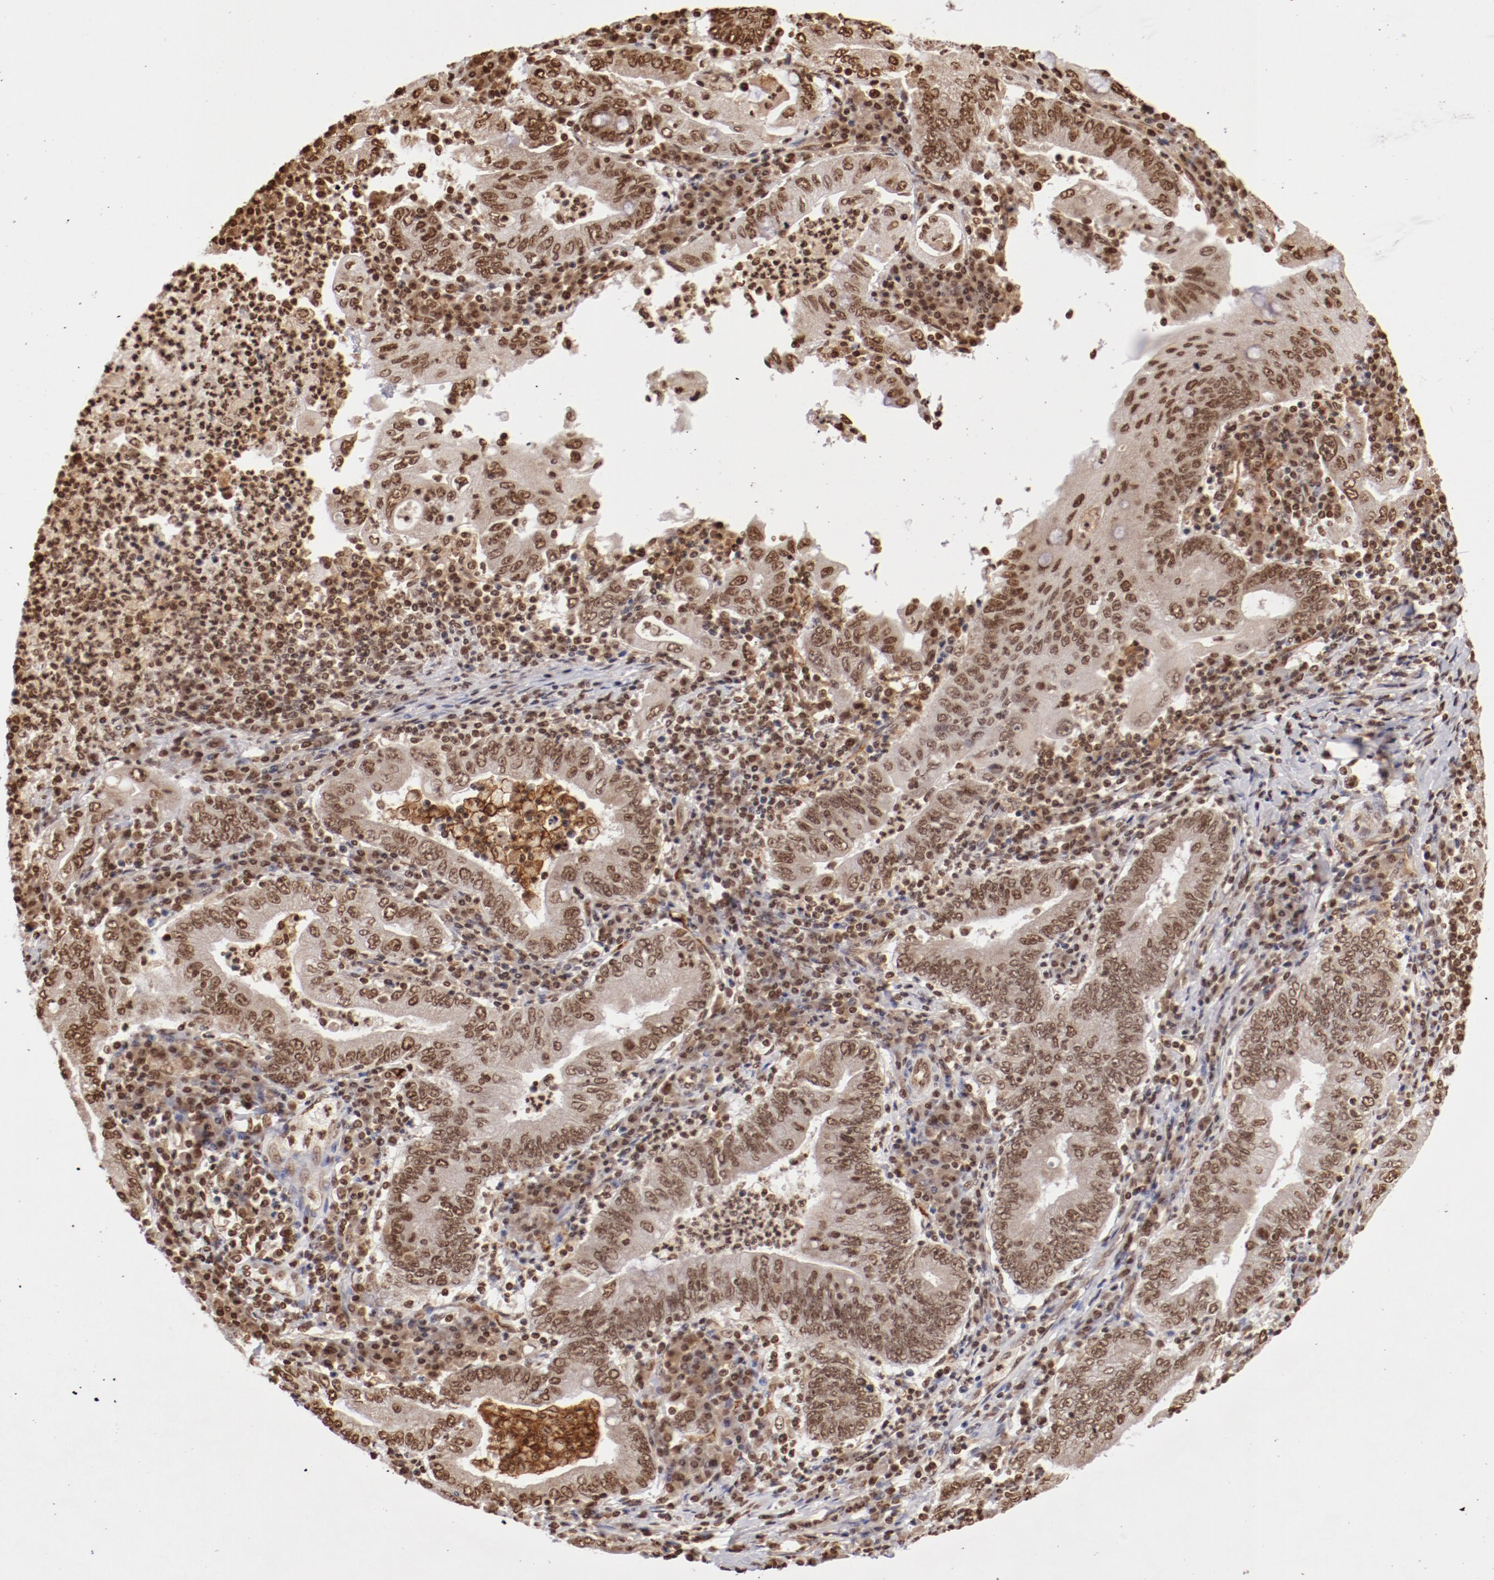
{"staining": {"intensity": "moderate", "quantity": ">75%", "location": "nuclear"}, "tissue": "stomach cancer", "cell_type": "Tumor cells", "image_type": "cancer", "snomed": [{"axis": "morphology", "description": "Normal tissue, NOS"}, {"axis": "morphology", "description": "Adenocarcinoma, NOS"}, {"axis": "topography", "description": "Esophagus"}, {"axis": "topography", "description": "Stomach, upper"}, {"axis": "topography", "description": "Peripheral nerve tissue"}], "caption": "Immunohistochemistry of human stomach adenocarcinoma shows medium levels of moderate nuclear staining in approximately >75% of tumor cells. The staining was performed using DAB to visualize the protein expression in brown, while the nuclei were stained in blue with hematoxylin (Magnification: 20x).", "gene": "ABL2", "patient": {"sex": "male", "age": 62}}